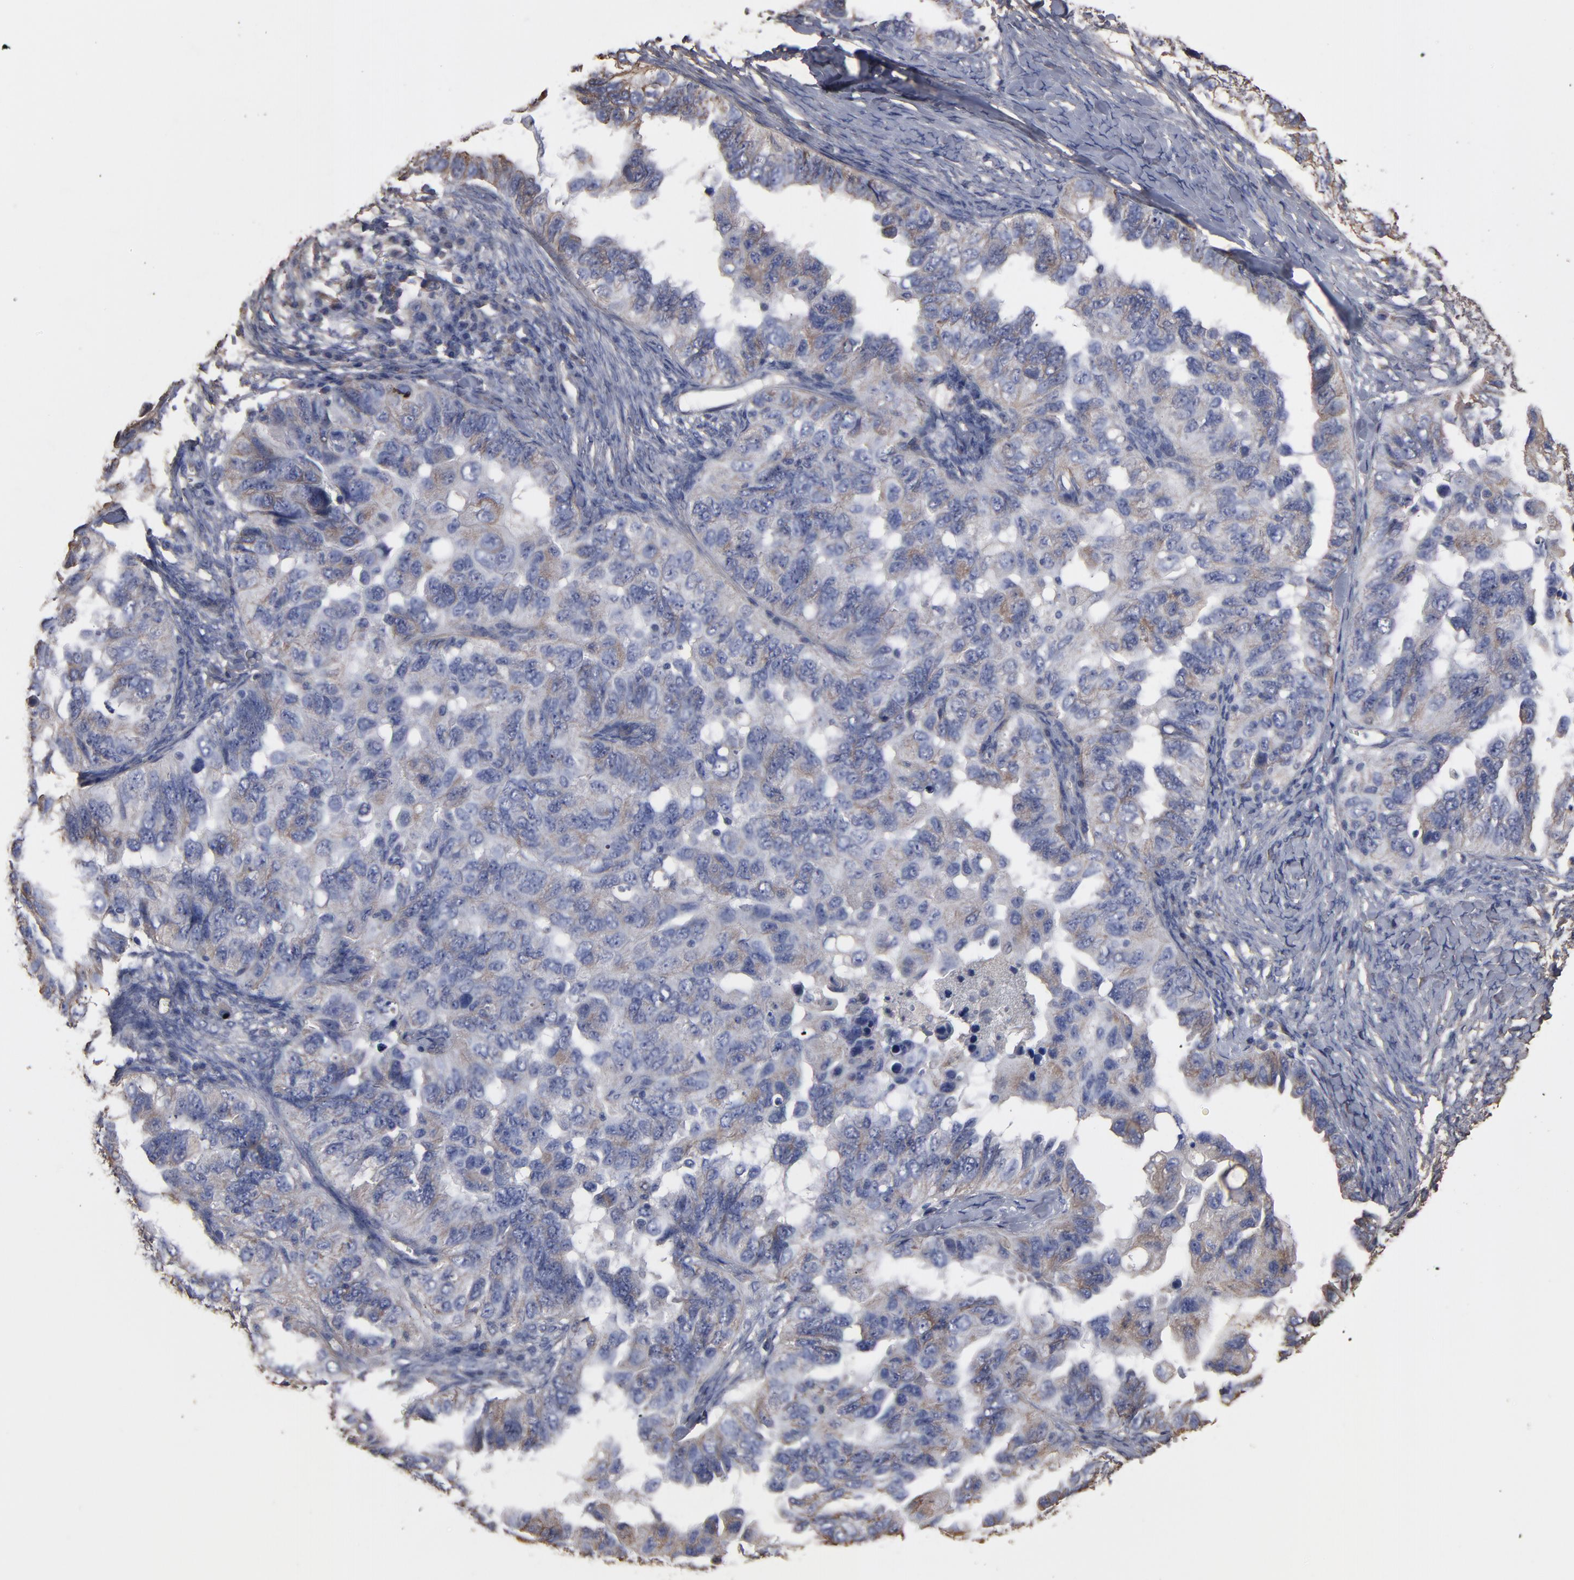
{"staining": {"intensity": "weak", "quantity": "25%-75%", "location": "cytoplasmic/membranous"}, "tissue": "ovarian cancer", "cell_type": "Tumor cells", "image_type": "cancer", "snomed": [{"axis": "morphology", "description": "Cystadenocarcinoma, serous, NOS"}, {"axis": "topography", "description": "Ovary"}], "caption": "A high-resolution micrograph shows immunohistochemistry (IHC) staining of ovarian cancer (serous cystadenocarcinoma), which exhibits weak cytoplasmic/membranous expression in approximately 25%-75% of tumor cells.", "gene": "DMD", "patient": {"sex": "female", "age": 82}}